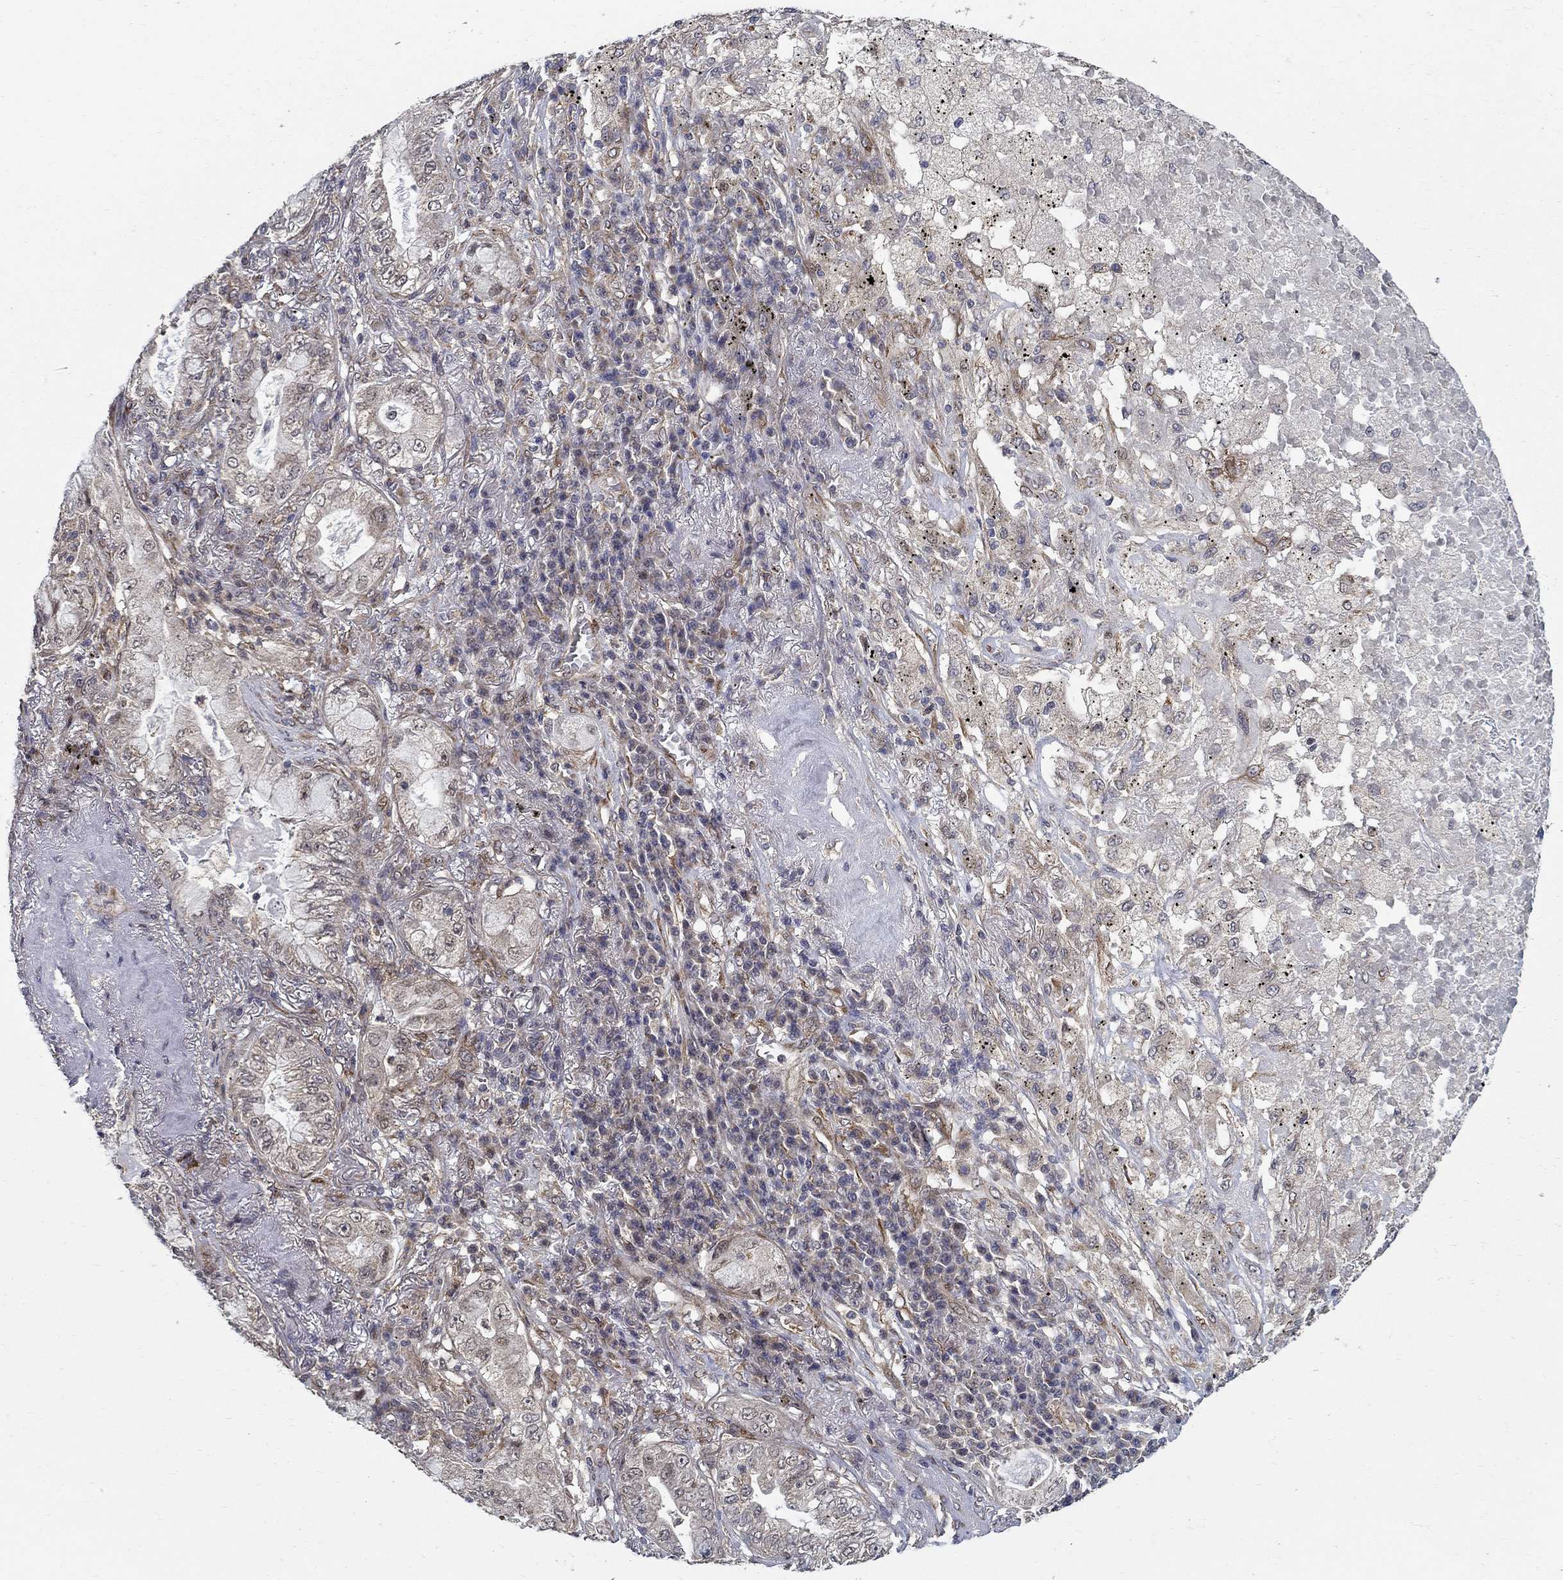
{"staining": {"intensity": "weak", "quantity": "<25%", "location": "cytoplasmic/membranous"}, "tissue": "lung cancer", "cell_type": "Tumor cells", "image_type": "cancer", "snomed": [{"axis": "morphology", "description": "Adenocarcinoma, NOS"}, {"axis": "topography", "description": "Lung"}], "caption": "DAB (3,3'-diaminobenzidine) immunohistochemical staining of lung adenocarcinoma demonstrates no significant expression in tumor cells. (Brightfield microscopy of DAB (3,3'-diaminobenzidine) IHC at high magnification).", "gene": "ZNF594", "patient": {"sex": "female", "age": 73}}